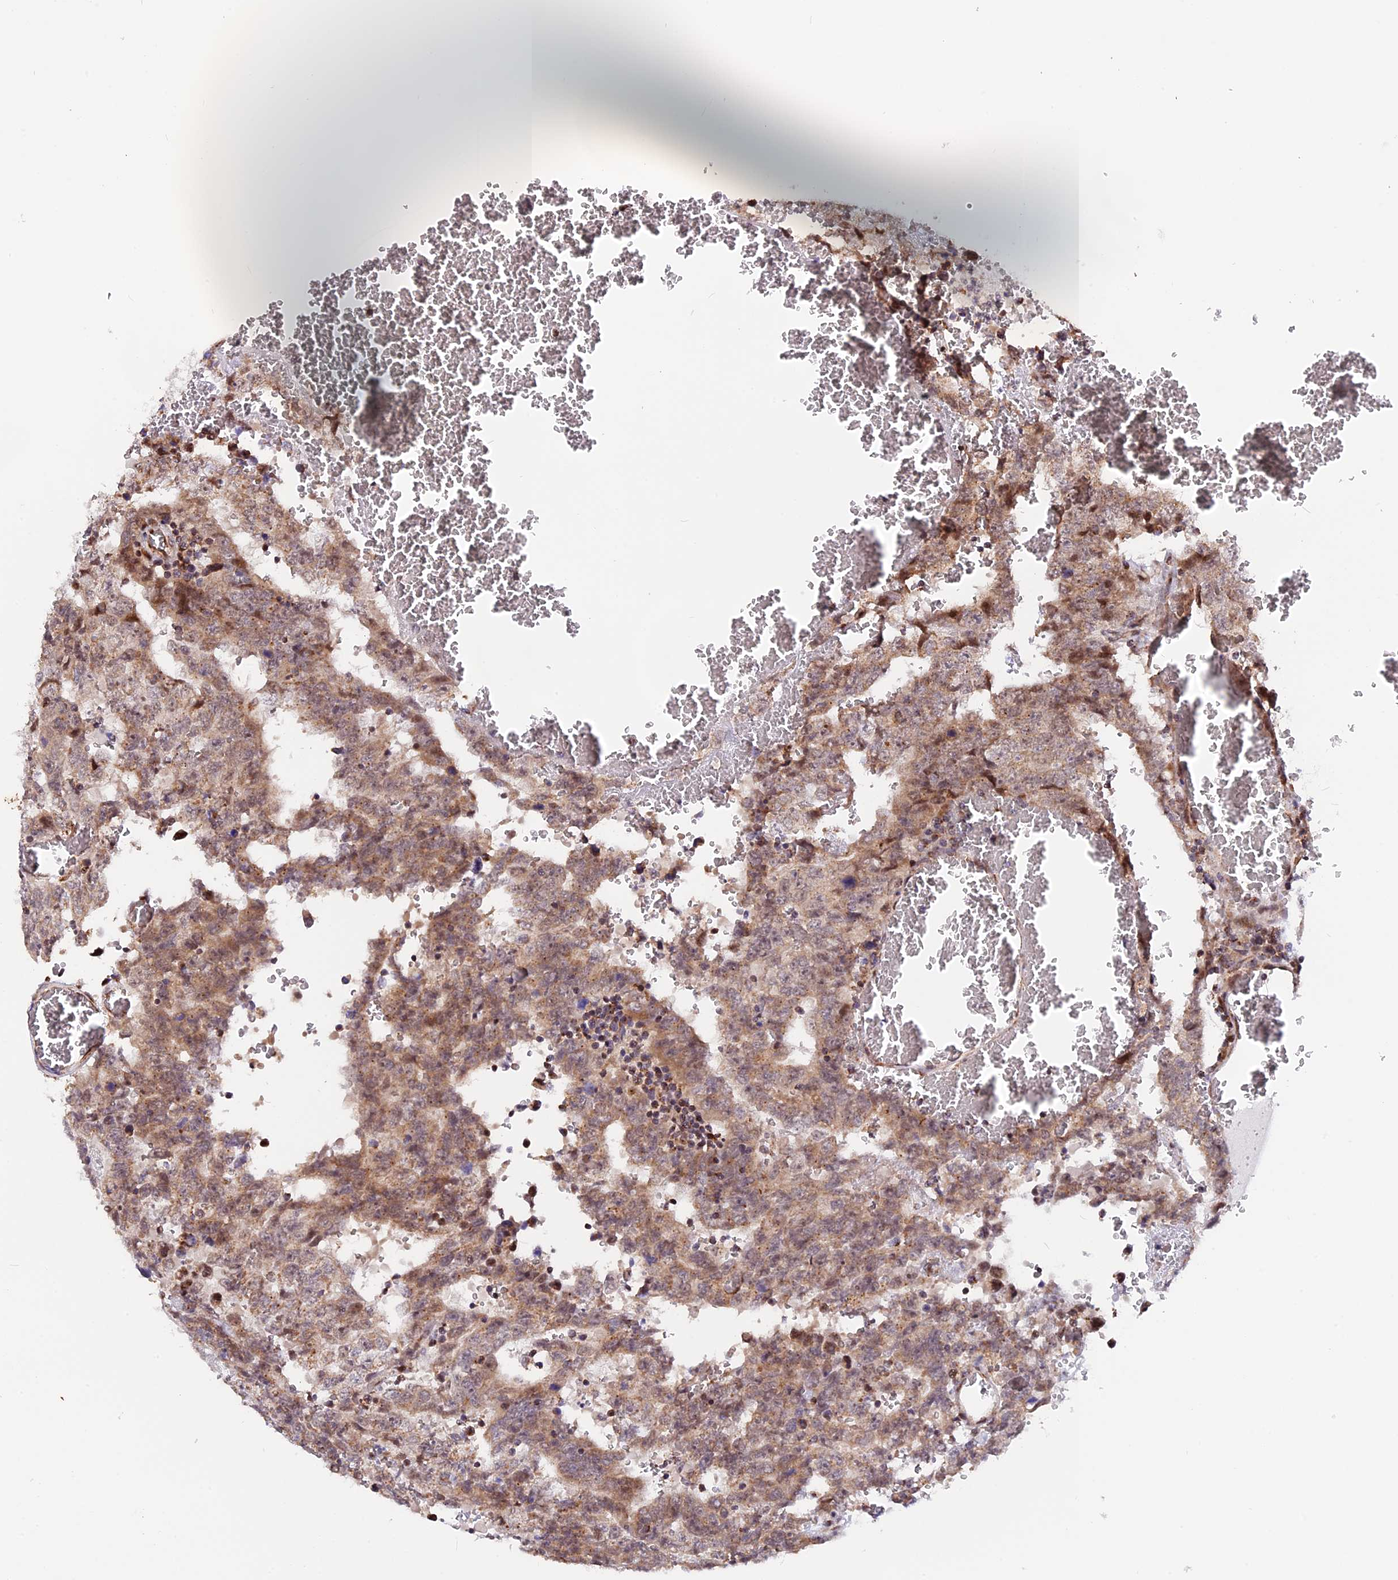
{"staining": {"intensity": "moderate", "quantity": "25%-75%", "location": "cytoplasmic/membranous"}, "tissue": "testis cancer", "cell_type": "Tumor cells", "image_type": "cancer", "snomed": [{"axis": "morphology", "description": "Carcinoma, Embryonal, NOS"}, {"axis": "topography", "description": "Testis"}], "caption": "Human embryonal carcinoma (testis) stained for a protein (brown) reveals moderate cytoplasmic/membranous positive expression in approximately 25%-75% of tumor cells.", "gene": "FAM174C", "patient": {"sex": "male", "age": 26}}